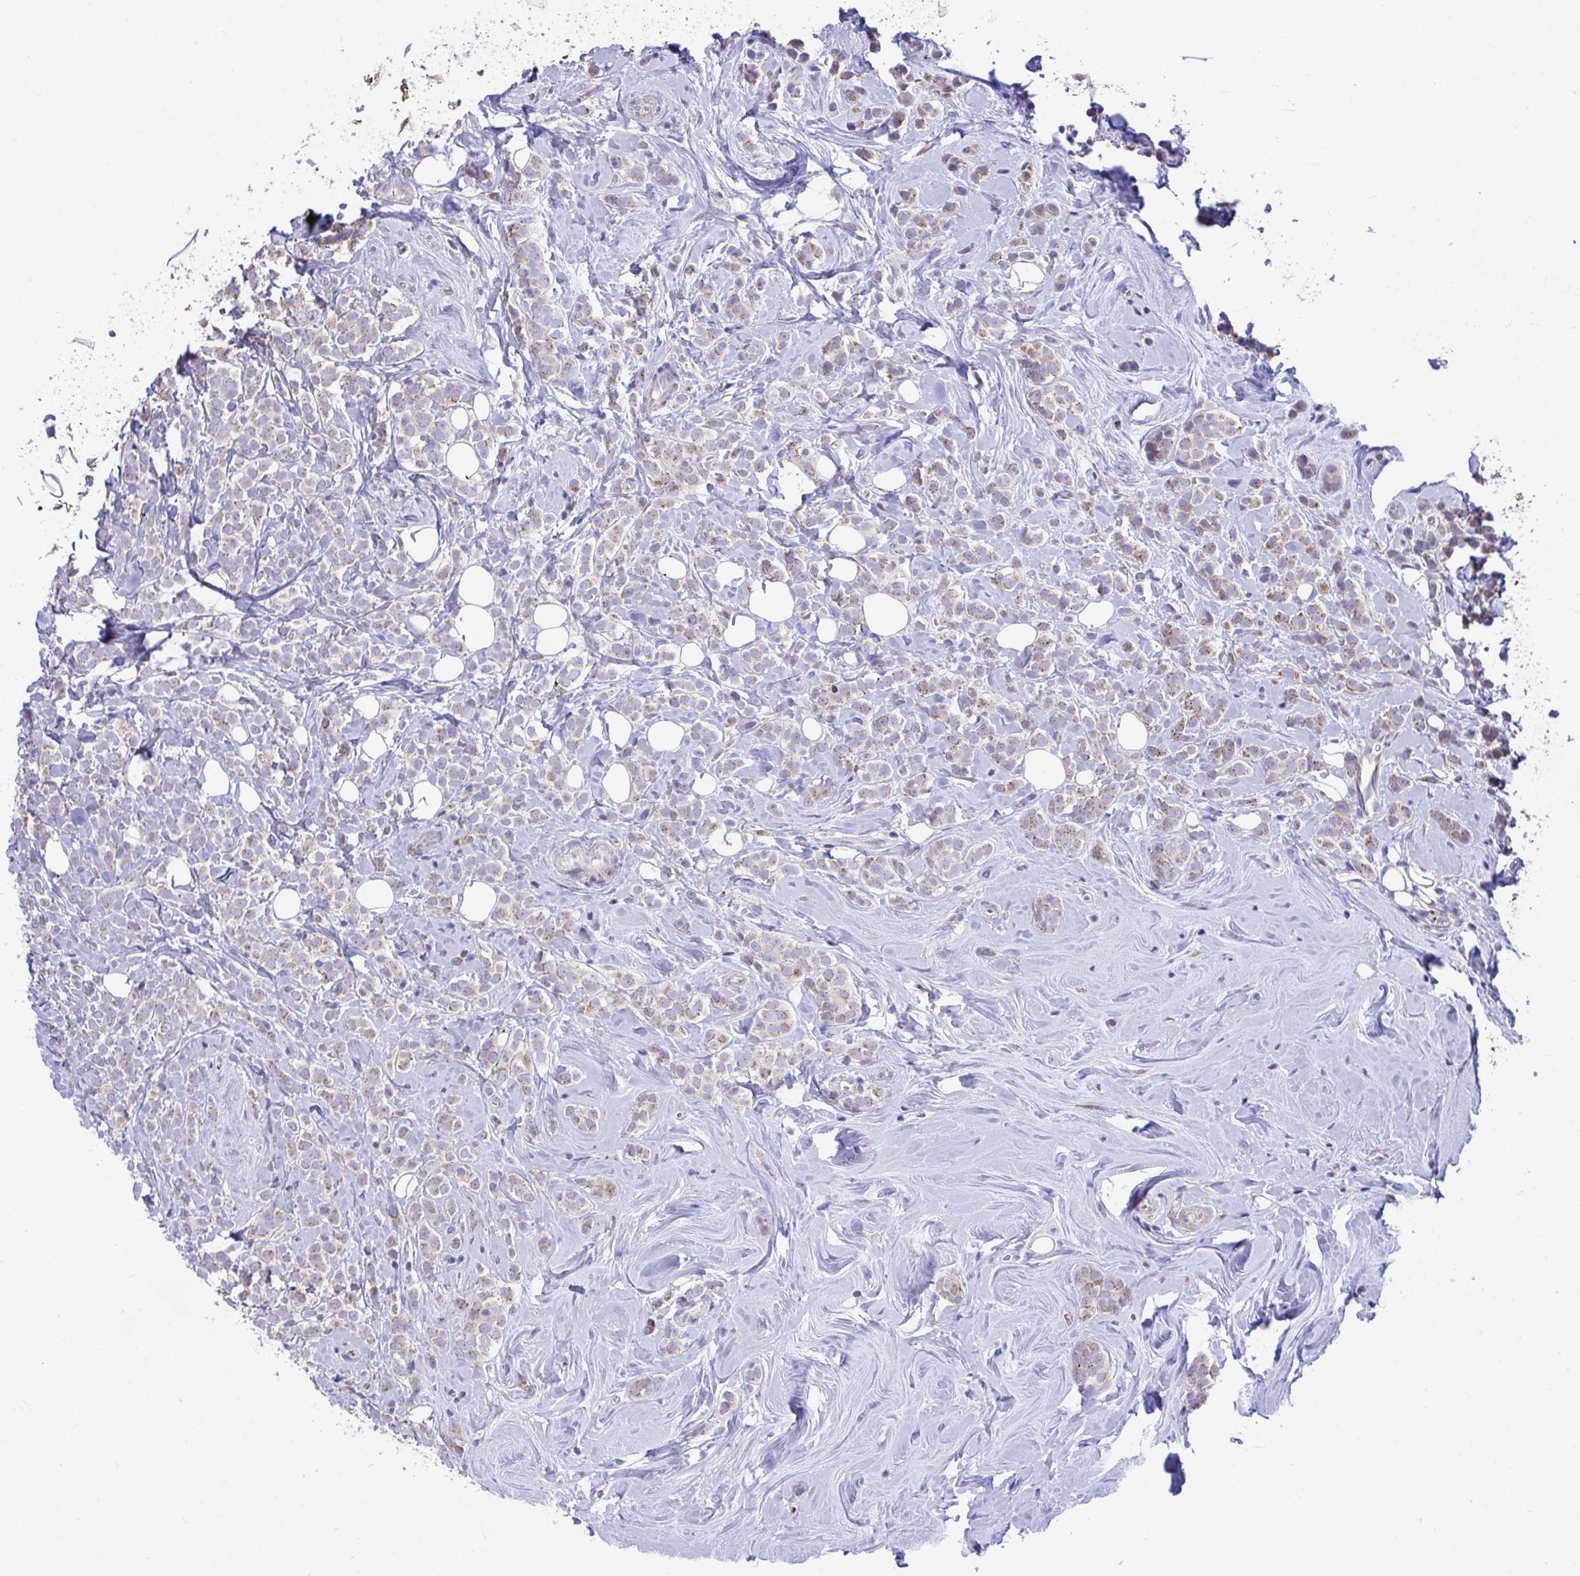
{"staining": {"intensity": "weak", "quantity": "25%-75%", "location": "cytoplasmic/membranous"}, "tissue": "breast cancer", "cell_type": "Tumor cells", "image_type": "cancer", "snomed": [{"axis": "morphology", "description": "Lobular carcinoma"}, {"axis": "topography", "description": "Breast"}], "caption": "Human breast cancer (lobular carcinoma) stained with a brown dye exhibits weak cytoplasmic/membranous positive expression in approximately 25%-75% of tumor cells.", "gene": "MRPS16", "patient": {"sex": "female", "age": 49}}